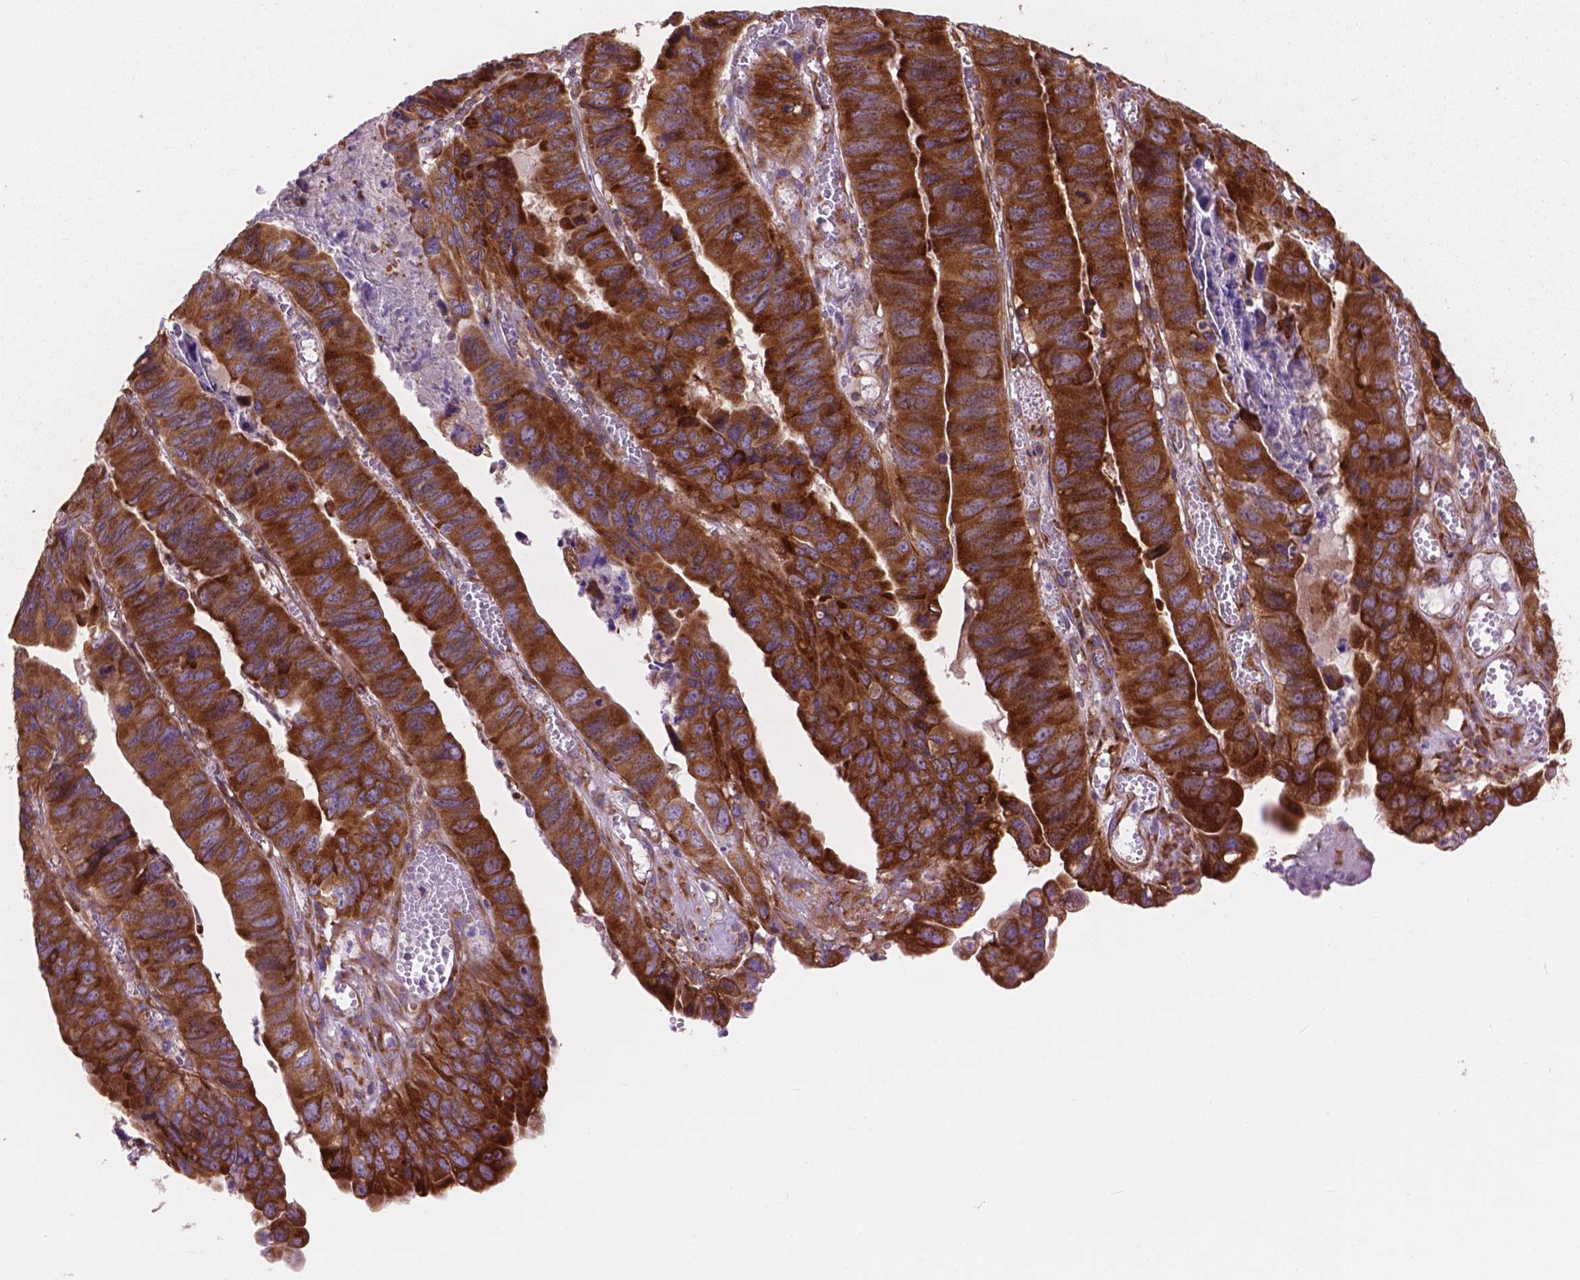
{"staining": {"intensity": "strong", "quantity": ">75%", "location": "cytoplasmic/membranous"}, "tissue": "stomach cancer", "cell_type": "Tumor cells", "image_type": "cancer", "snomed": [{"axis": "morphology", "description": "Adenocarcinoma, NOS"}, {"axis": "topography", "description": "Stomach, lower"}], "caption": "Stomach cancer (adenocarcinoma) was stained to show a protein in brown. There is high levels of strong cytoplasmic/membranous staining in about >75% of tumor cells.", "gene": "RPL37A", "patient": {"sex": "male", "age": 77}}